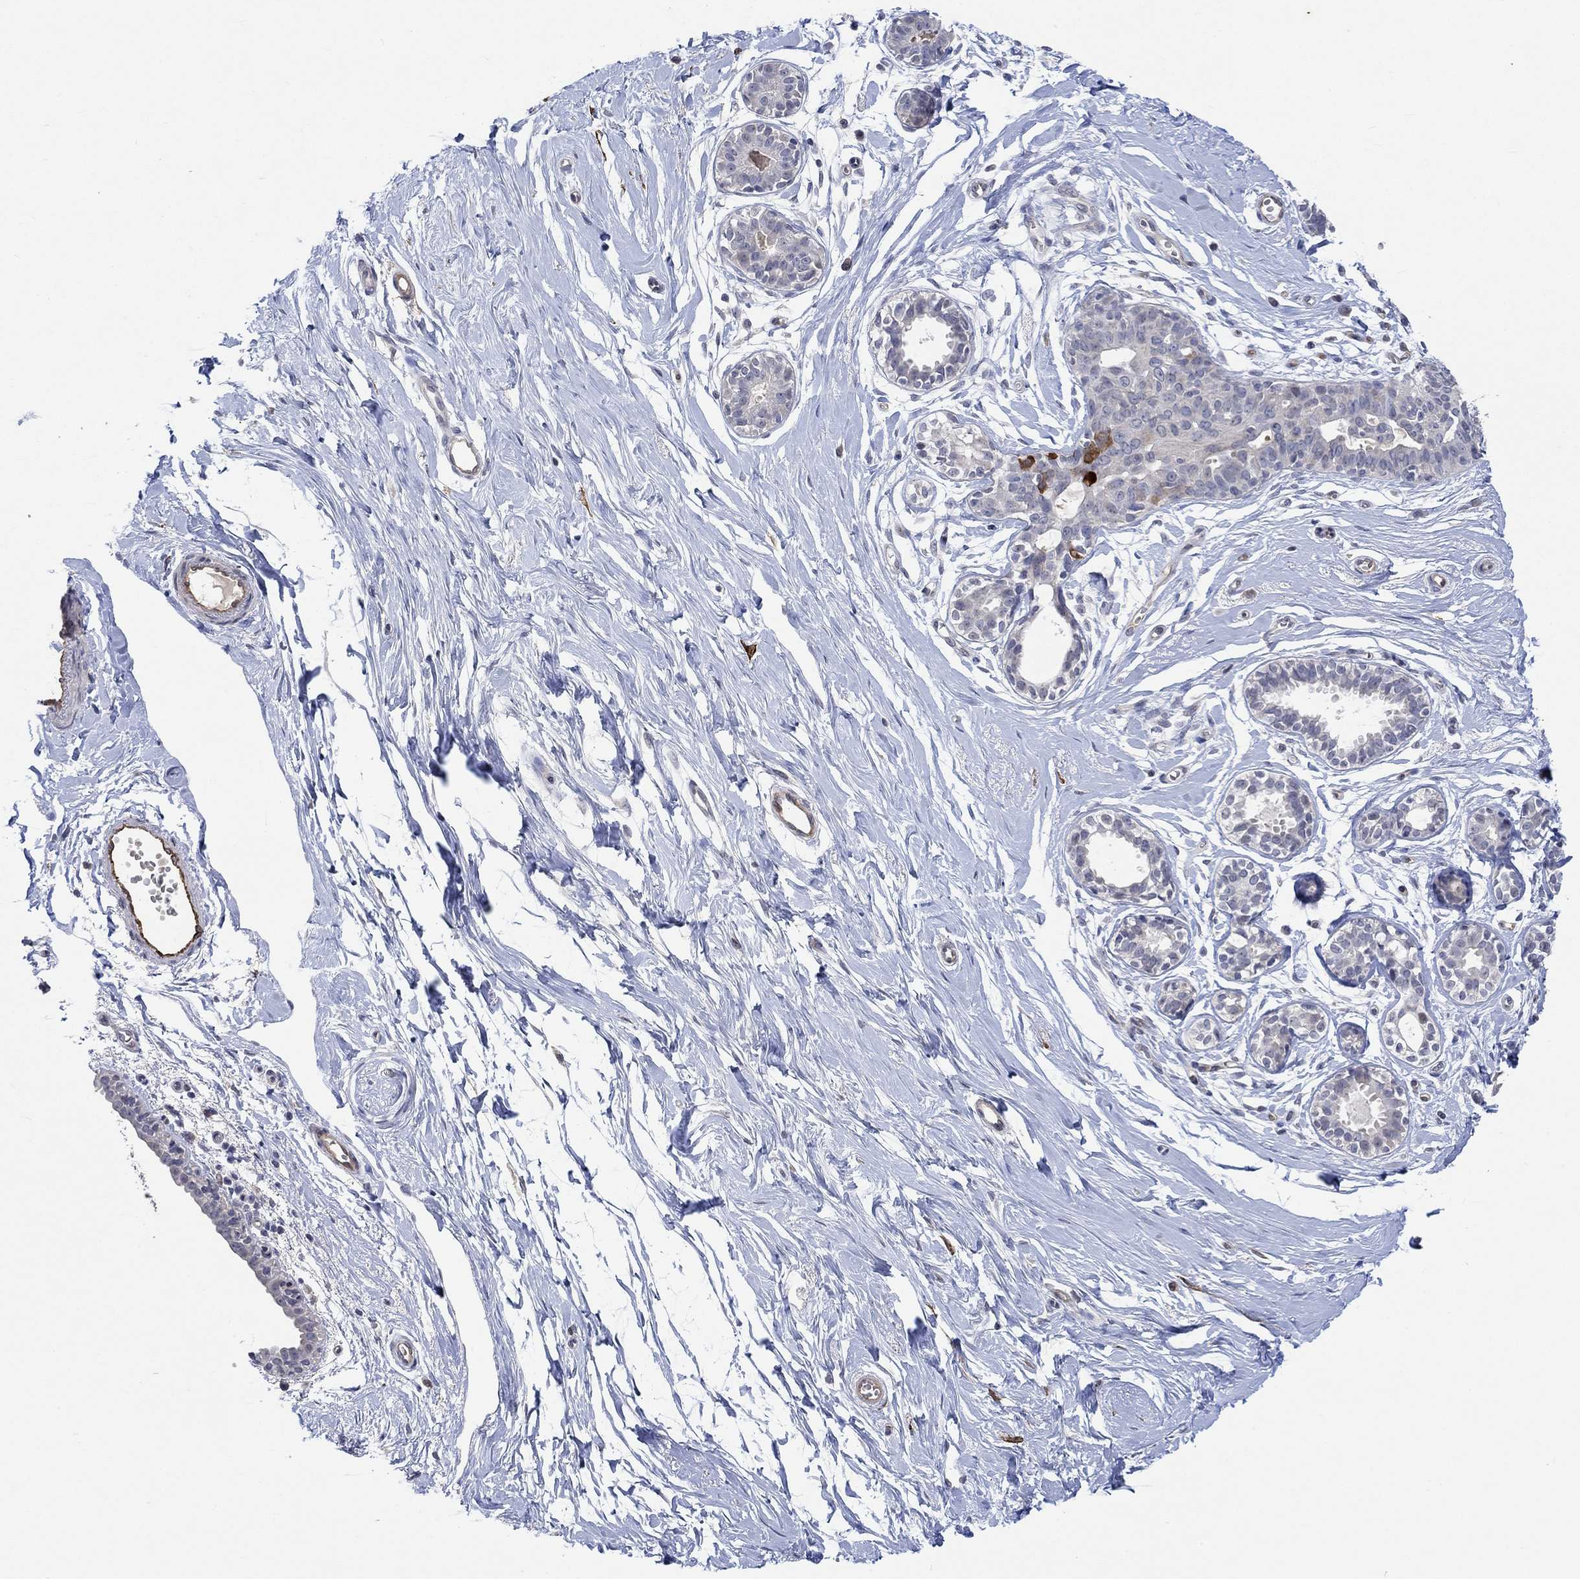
{"staining": {"intensity": "negative", "quantity": "none", "location": "none"}, "tissue": "breast", "cell_type": "Adipocytes", "image_type": "normal", "snomed": [{"axis": "morphology", "description": "Normal tissue, NOS"}, {"axis": "topography", "description": "Breast"}], "caption": "This is a image of IHC staining of normal breast, which shows no staining in adipocytes. (Stains: DAB IHC with hematoxylin counter stain, Microscopy: brightfield microscopy at high magnification).", "gene": "TGM2", "patient": {"sex": "female", "age": 49}}